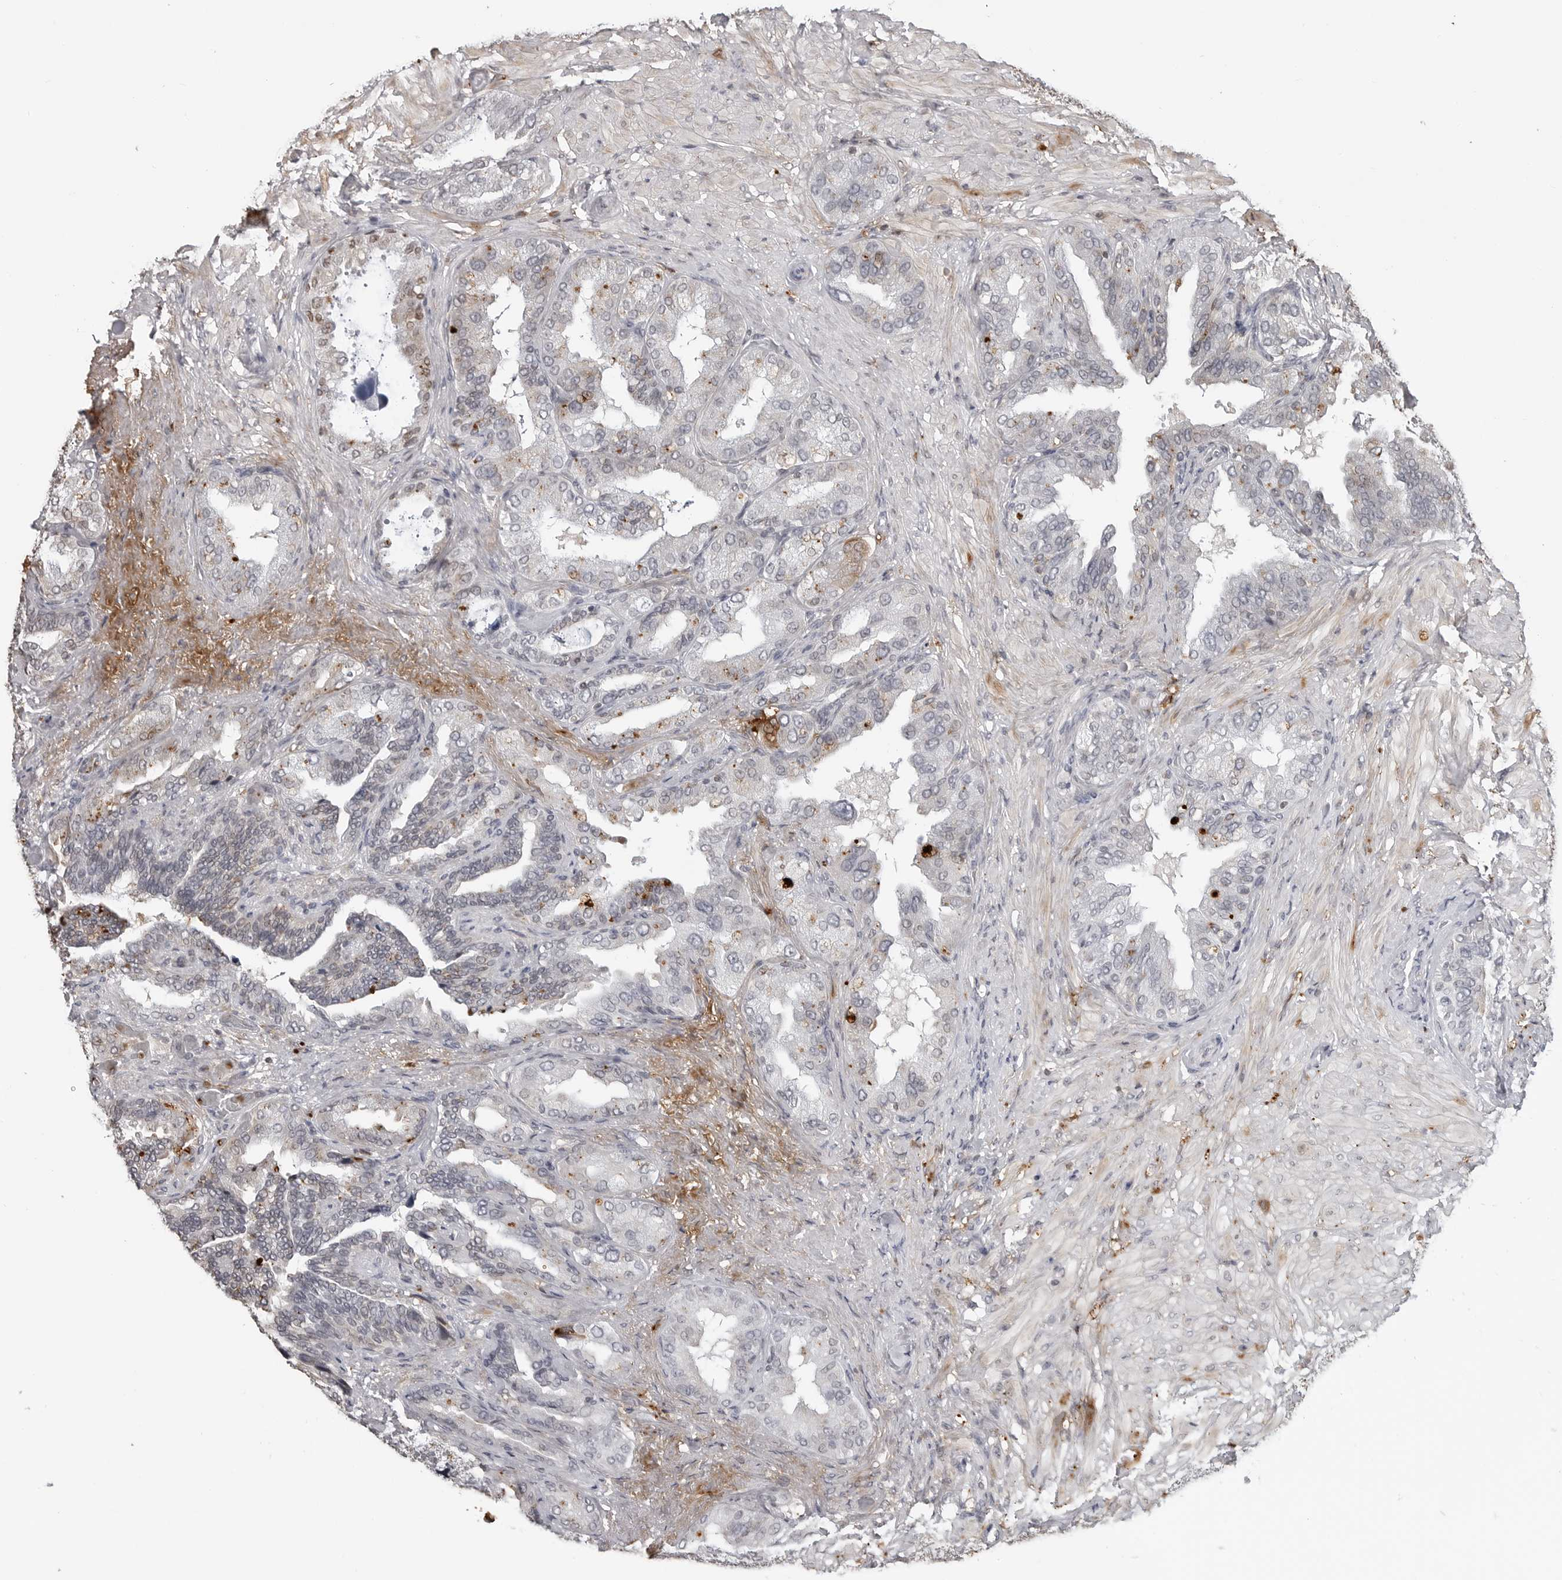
{"staining": {"intensity": "negative", "quantity": "none", "location": "none"}, "tissue": "seminal vesicle", "cell_type": "Glandular cells", "image_type": "normal", "snomed": [{"axis": "morphology", "description": "Normal tissue, NOS"}, {"axis": "topography", "description": "Seminal veicle"}, {"axis": "topography", "description": "Peripheral nerve tissue"}], "caption": "Immunohistochemistry (IHC) micrograph of benign seminal vesicle: human seminal vesicle stained with DAB (3,3'-diaminobenzidine) exhibits no significant protein positivity in glandular cells.", "gene": "CXCR5", "patient": {"sex": "male", "age": 63}}